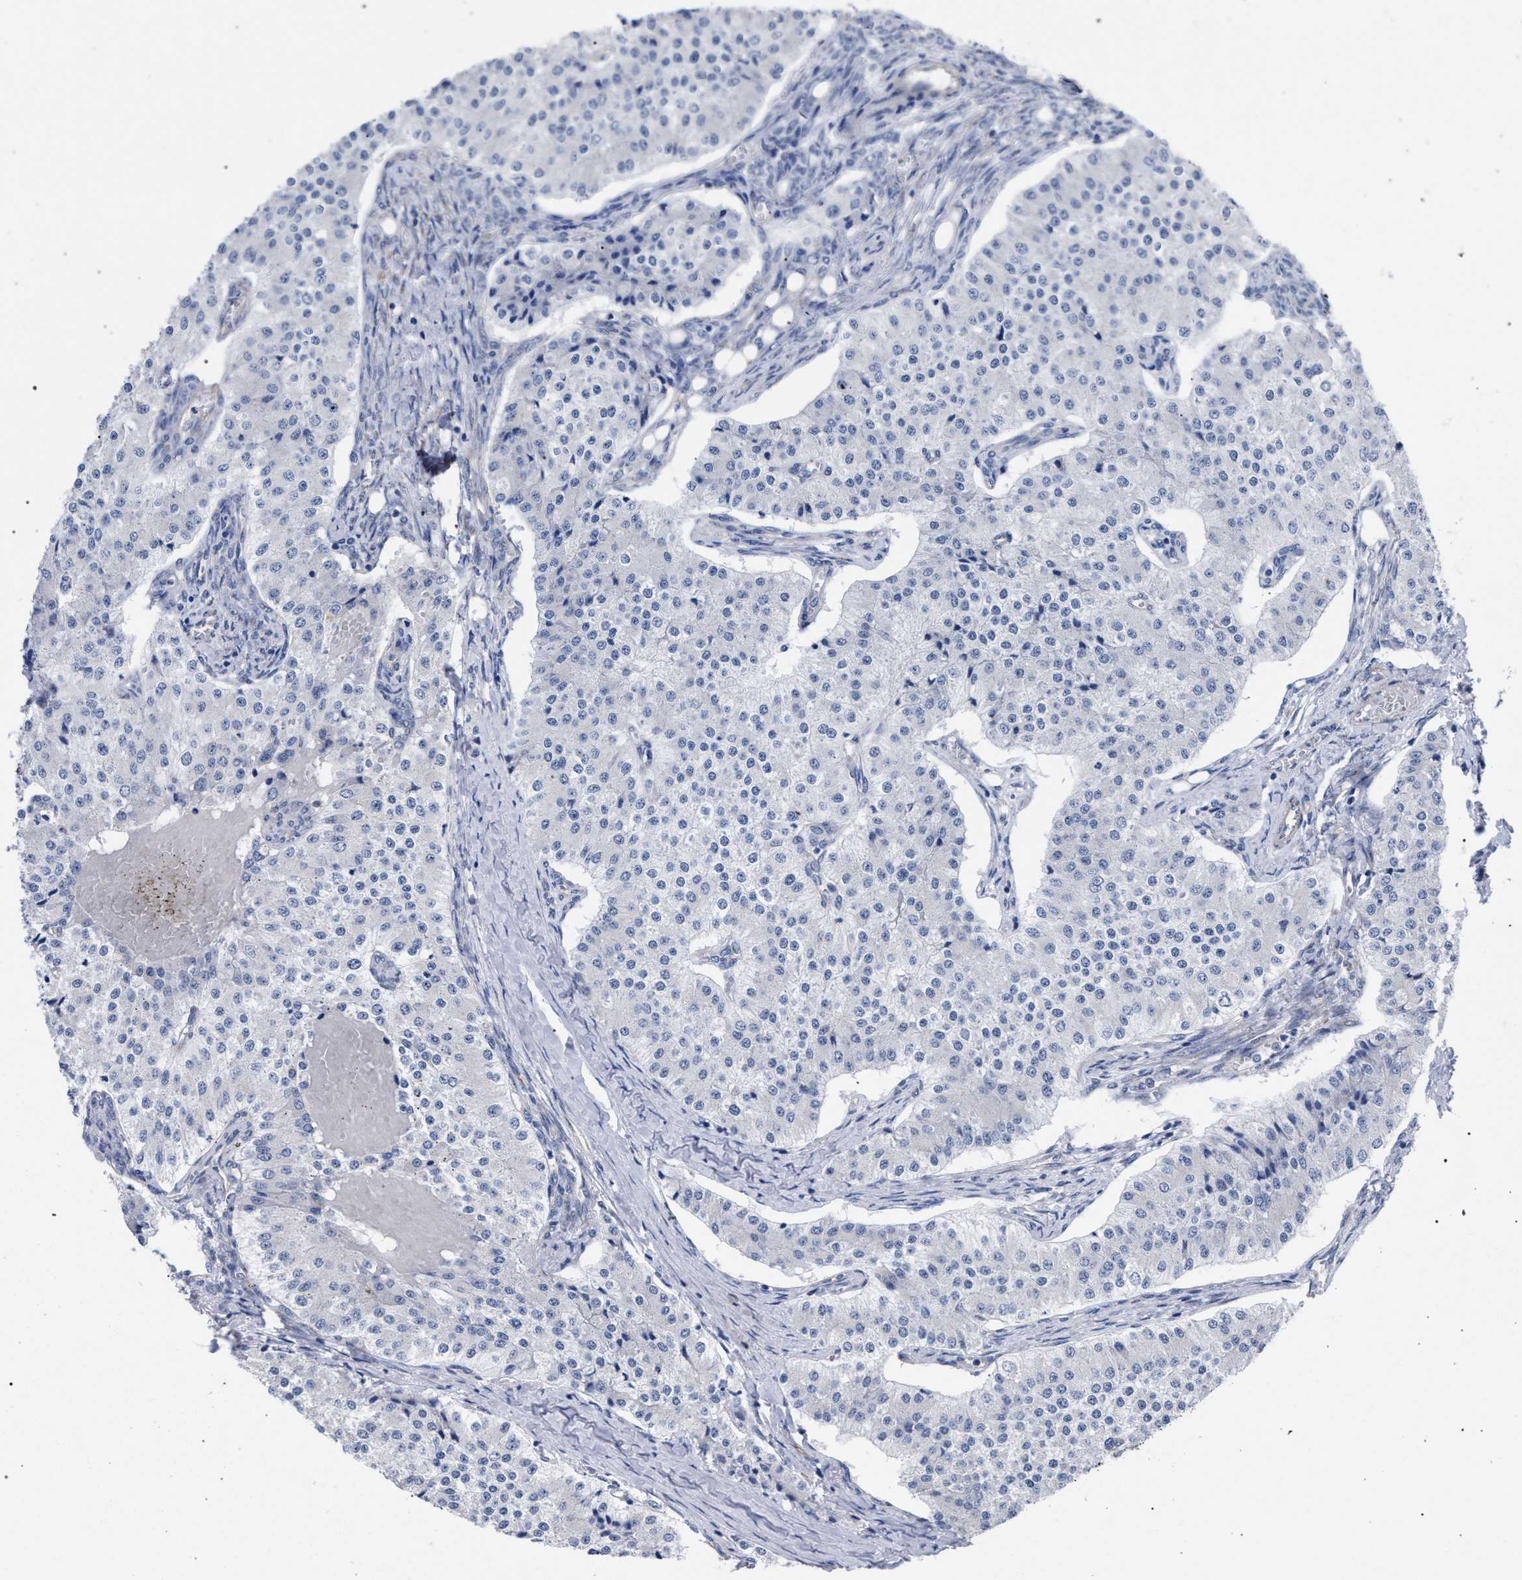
{"staining": {"intensity": "negative", "quantity": "none", "location": "none"}, "tissue": "carcinoid", "cell_type": "Tumor cells", "image_type": "cancer", "snomed": [{"axis": "morphology", "description": "Carcinoid, malignant, NOS"}, {"axis": "topography", "description": "Colon"}], "caption": "DAB immunohistochemical staining of carcinoid (malignant) reveals no significant expression in tumor cells.", "gene": "GOLGA2", "patient": {"sex": "female", "age": 52}}